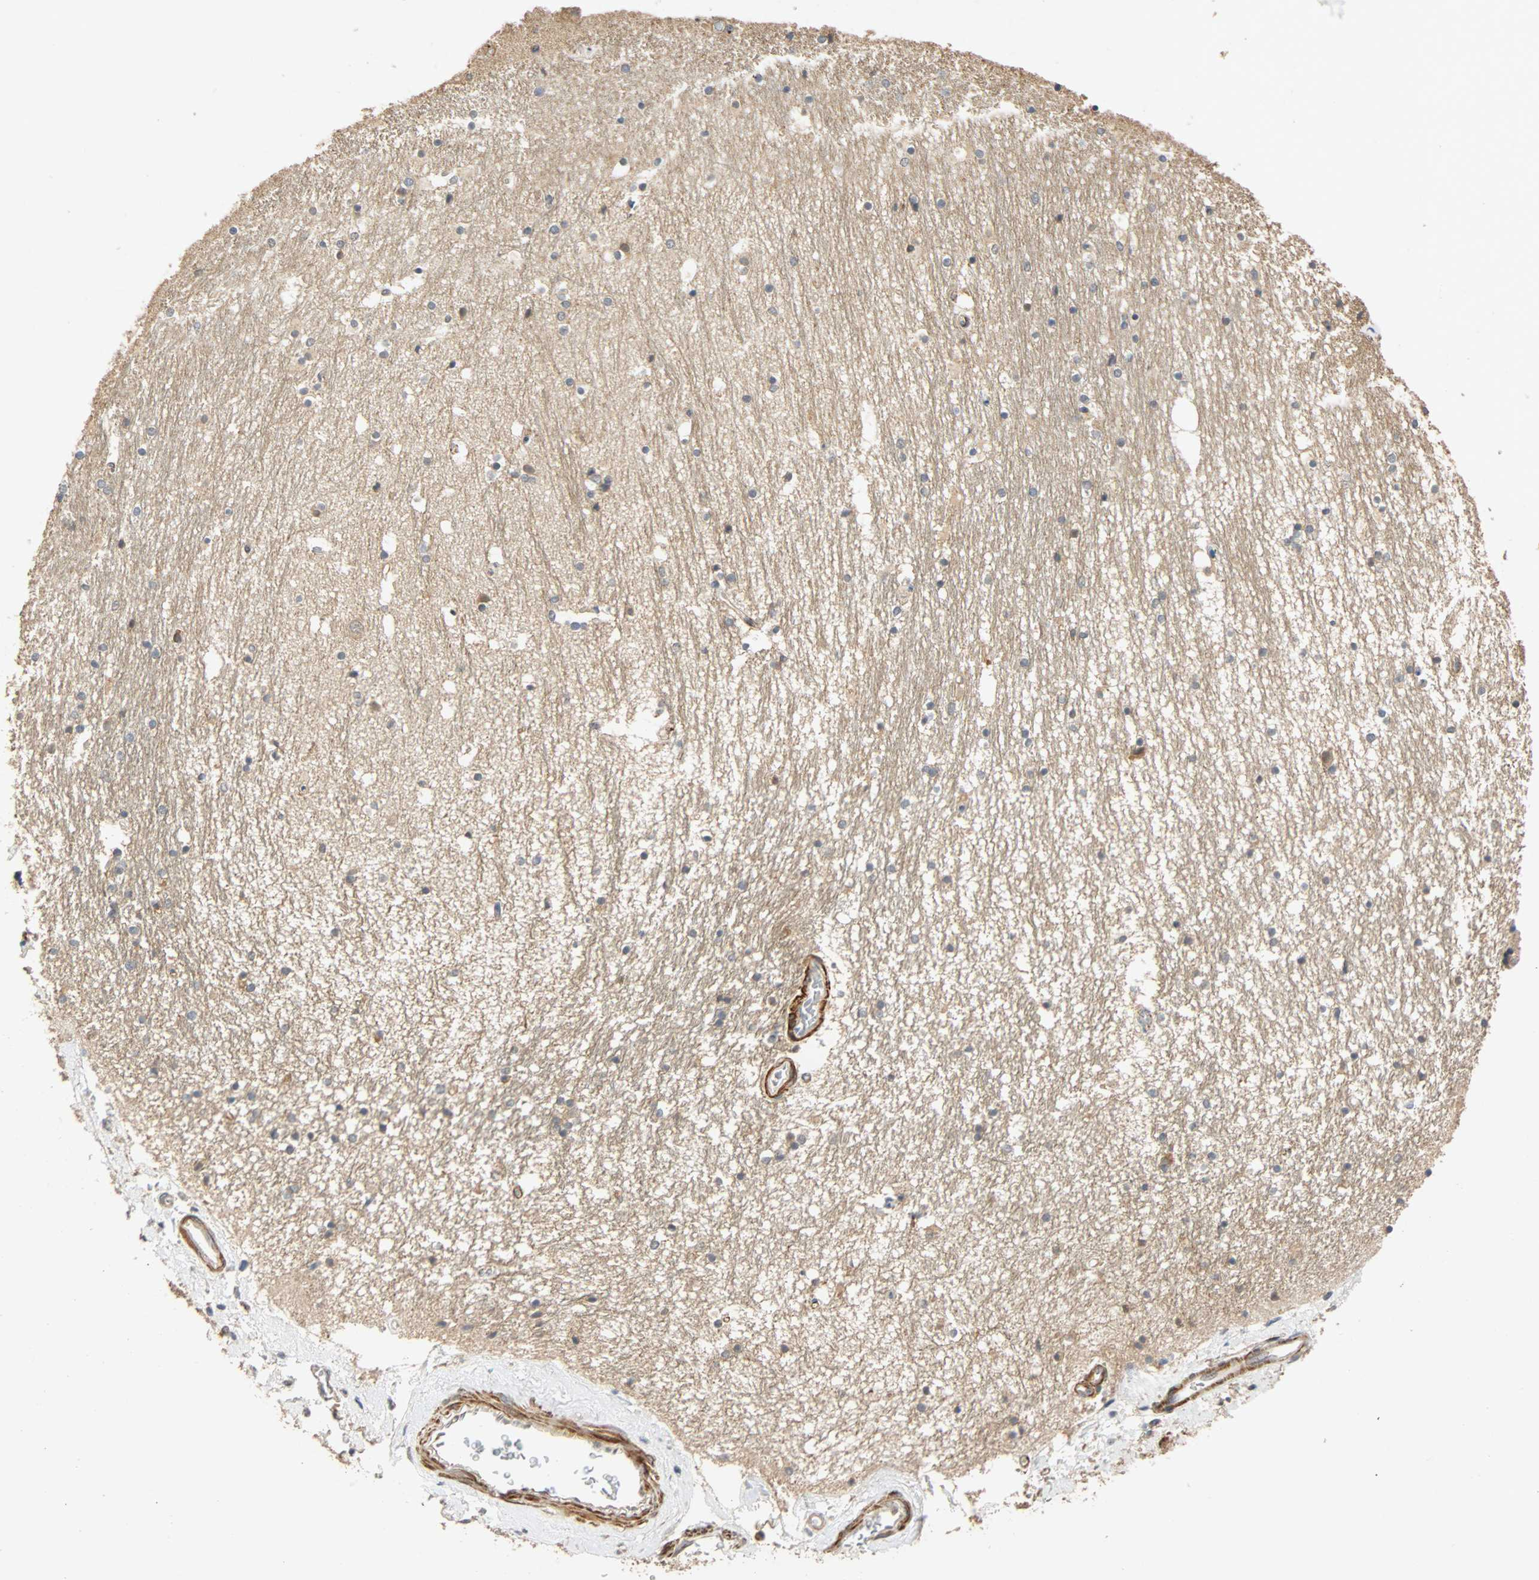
{"staining": {"intensity": "weak", "quantity": "<25%", "location": "cytoplasmic/membranous"}, "tissue": "hippocampus", "cell_type": "Glial cells", "image_type": "normal", "snomed": [{"axis": "morphology", "description": "Normal tissue, NOS"}, {"axis": "topography", "description": "Hippocampus"}], "caption": "A photomicrograph of hippocampus stained for a protein displays no brown staining in glial cells.", "gene": "QSER1", "patient": {"sex": "male", "age": 45}}